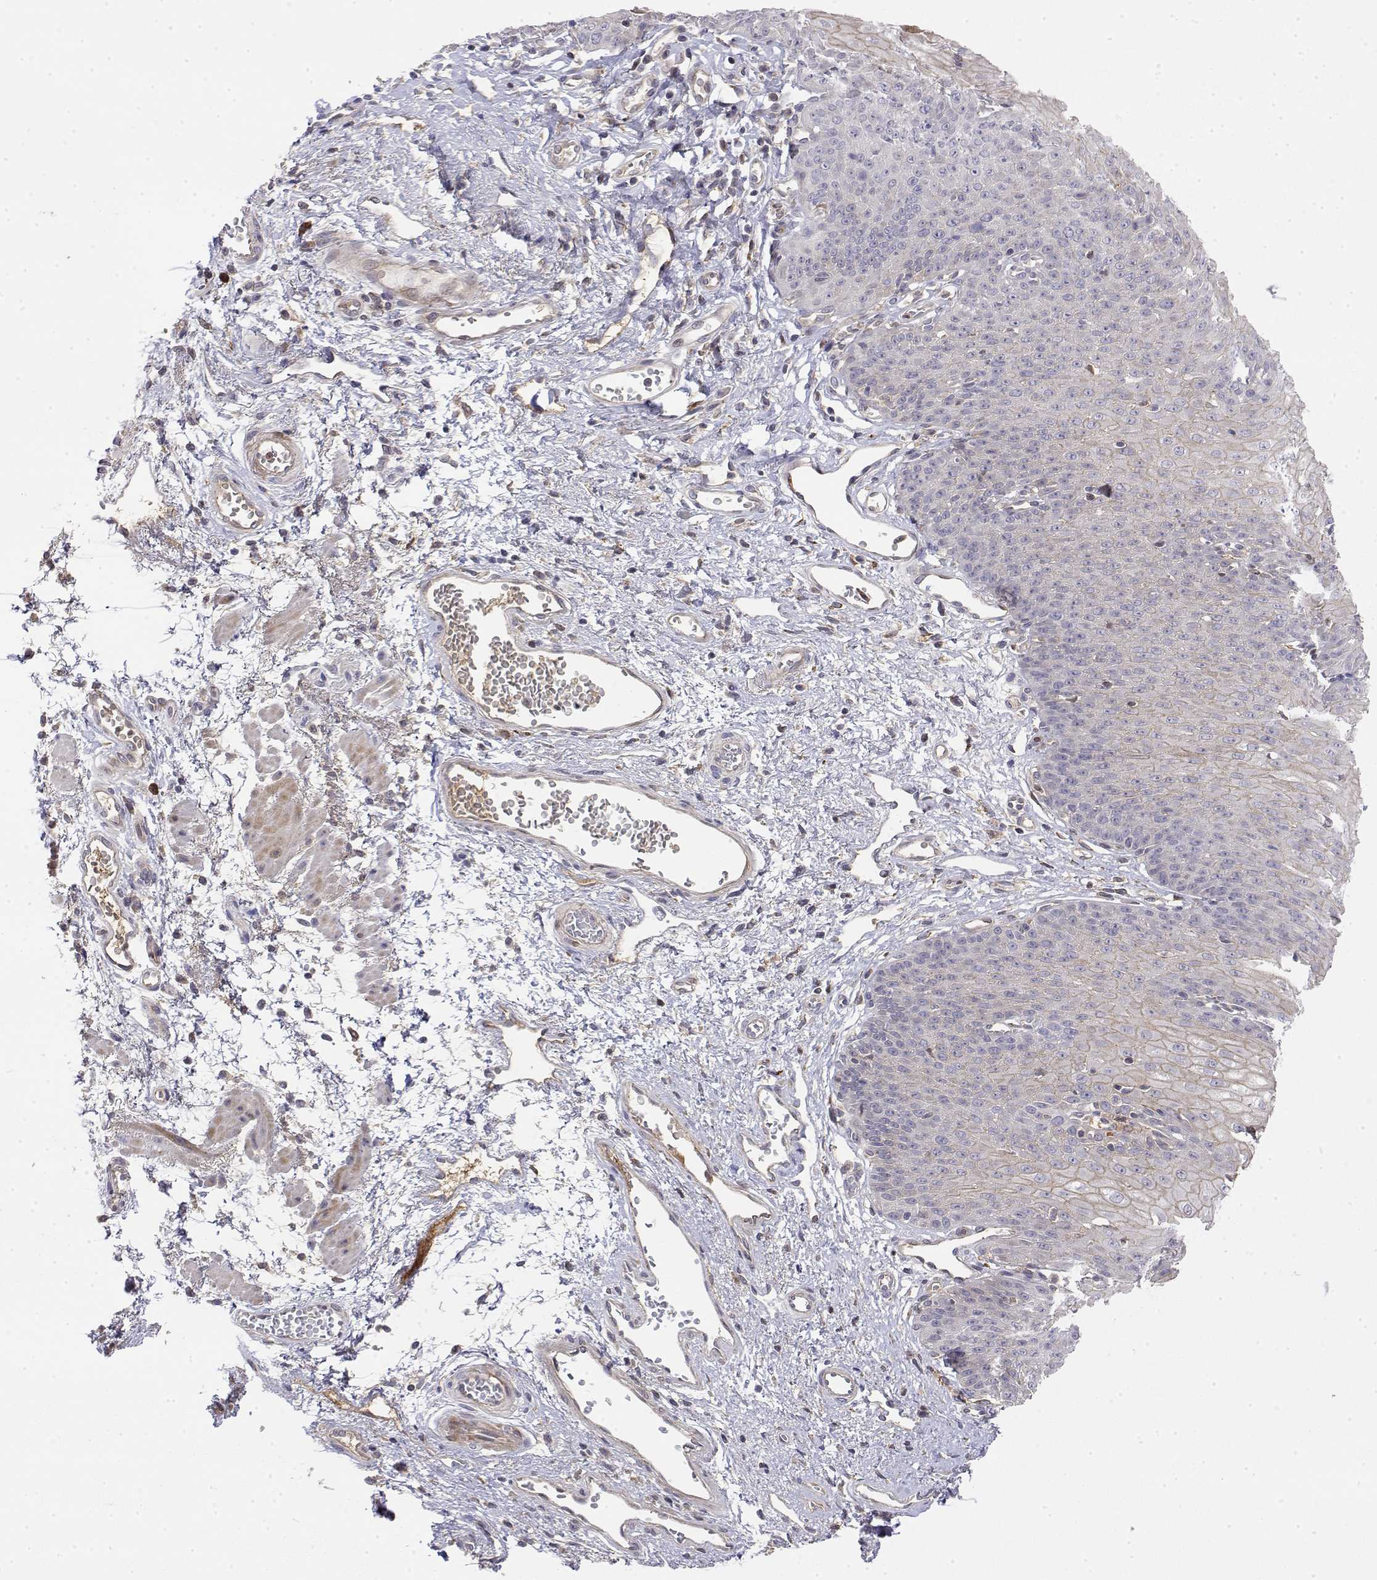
{"staining": {"intensity": "weak", "quantity": "<25%", "location": "cytoplasmic/membranous,nuclear"}, "tissue": "esophagus", "cell_type": "Squamous epithelial cells", "image_type": "normal", "snomed": [{"axis": "morphology", "description": "Normal tissue, NOS"}, {"axis": "topography", "description": "Esophagus"}], "caption": "There is no significant expression in squamous epithelial cells of esophagus. Brightfield microscopy of immunohistochemistry (IHC) stained with DAB (3,3'-diaminobenzidine) (brown) and hematoxylin (blue), captured at high magnification.", "gene": "IGFBP4", "patient": {"sex": "male", "age": 71}}